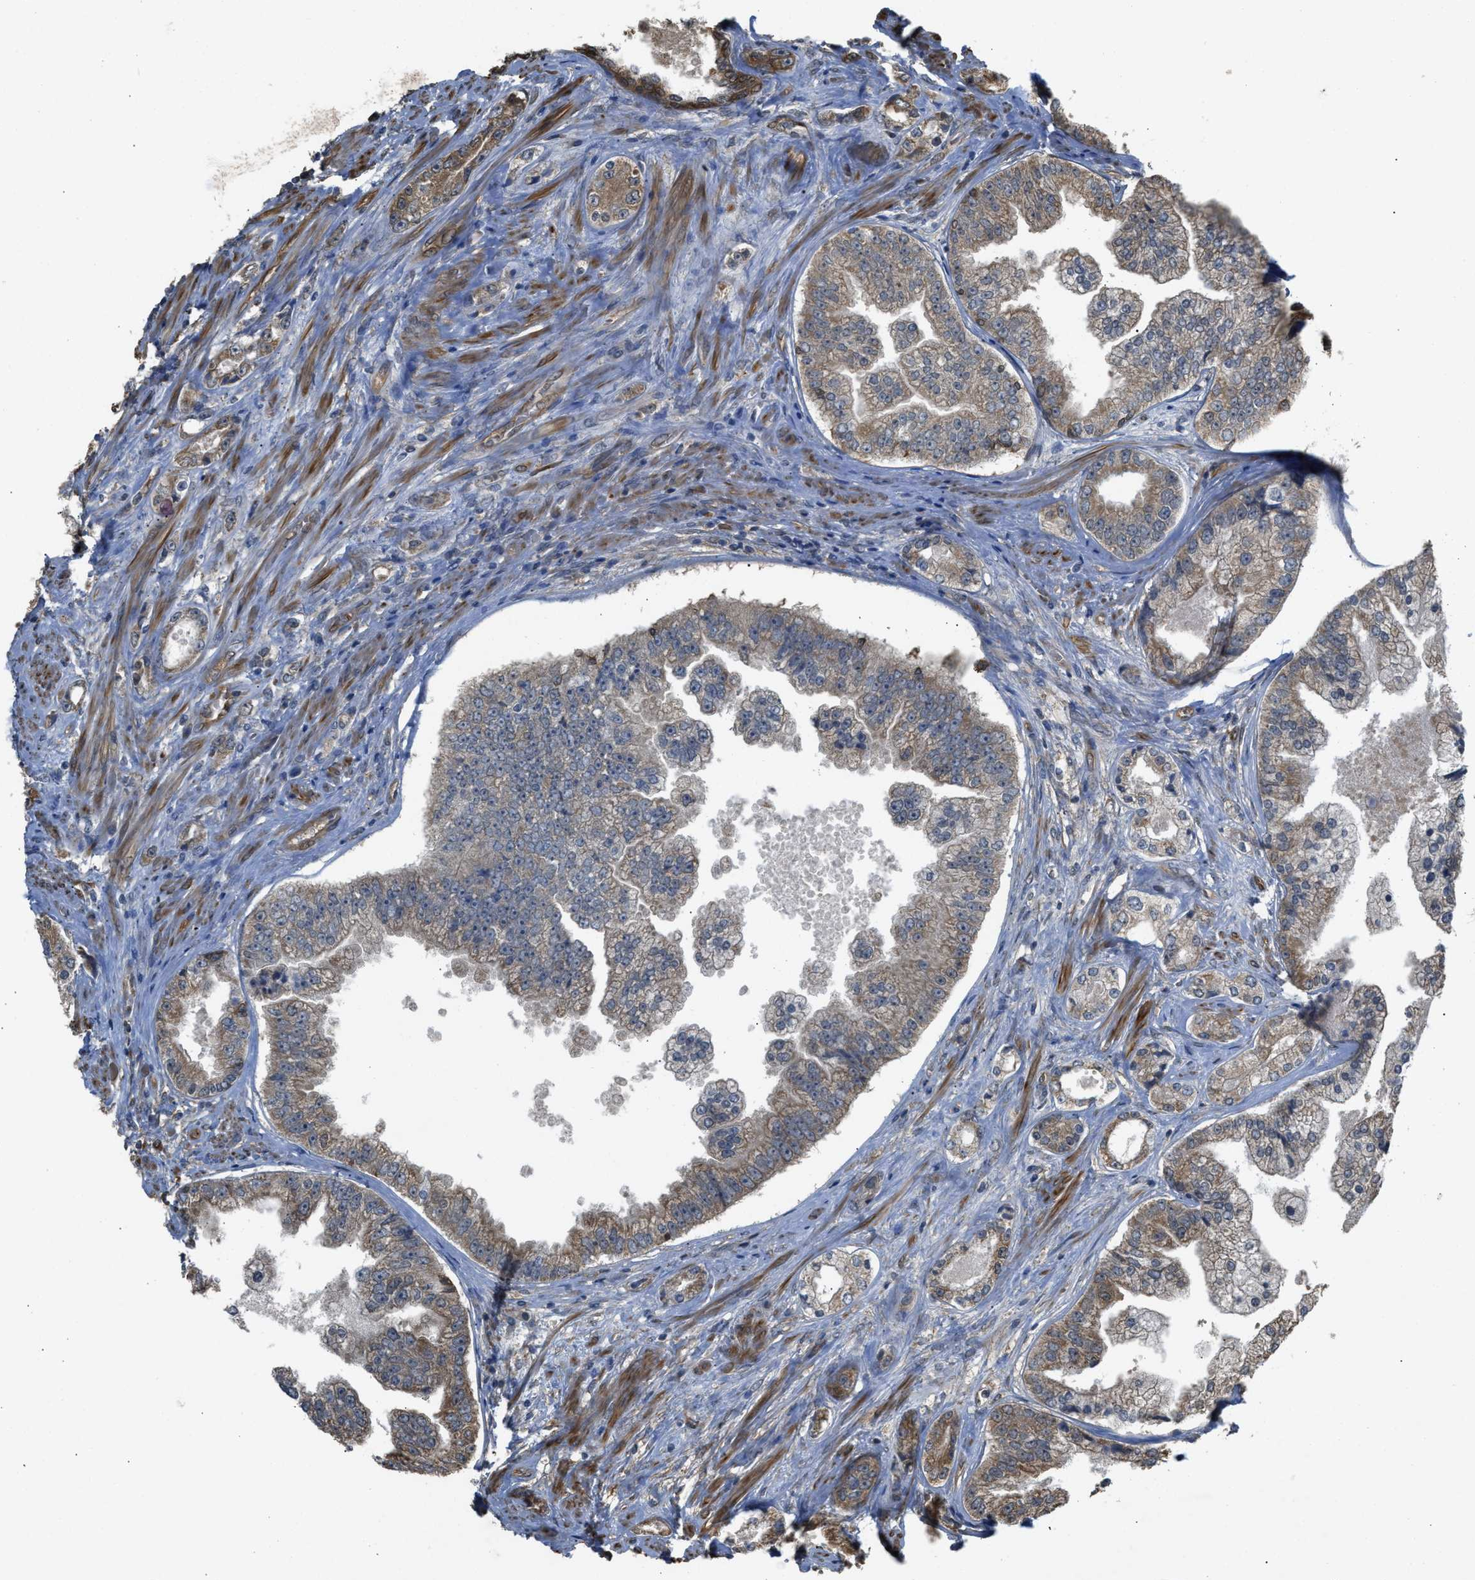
{"staining": {"intensity": "weak", "quantity": ">75%", "location": "cytoplasmic/membranous"}, "tissue": "prostate cancer", "cell_type": "Tumor cells", "image_type": "cancer", "snomed": [{"axis": "morphology", "description": "Adenocarcinoma, High grade"}, {"axis": "topography", "description": "Prostate"}], "caption": "The image displays staining of prostate adenocarcinoma (high-grade), revealing weak cytoplasmic/membranous protein positivity (brown color) within tumor cells.", "gene": "BAG3", "patient": {"sex": "male", "age": 61}}